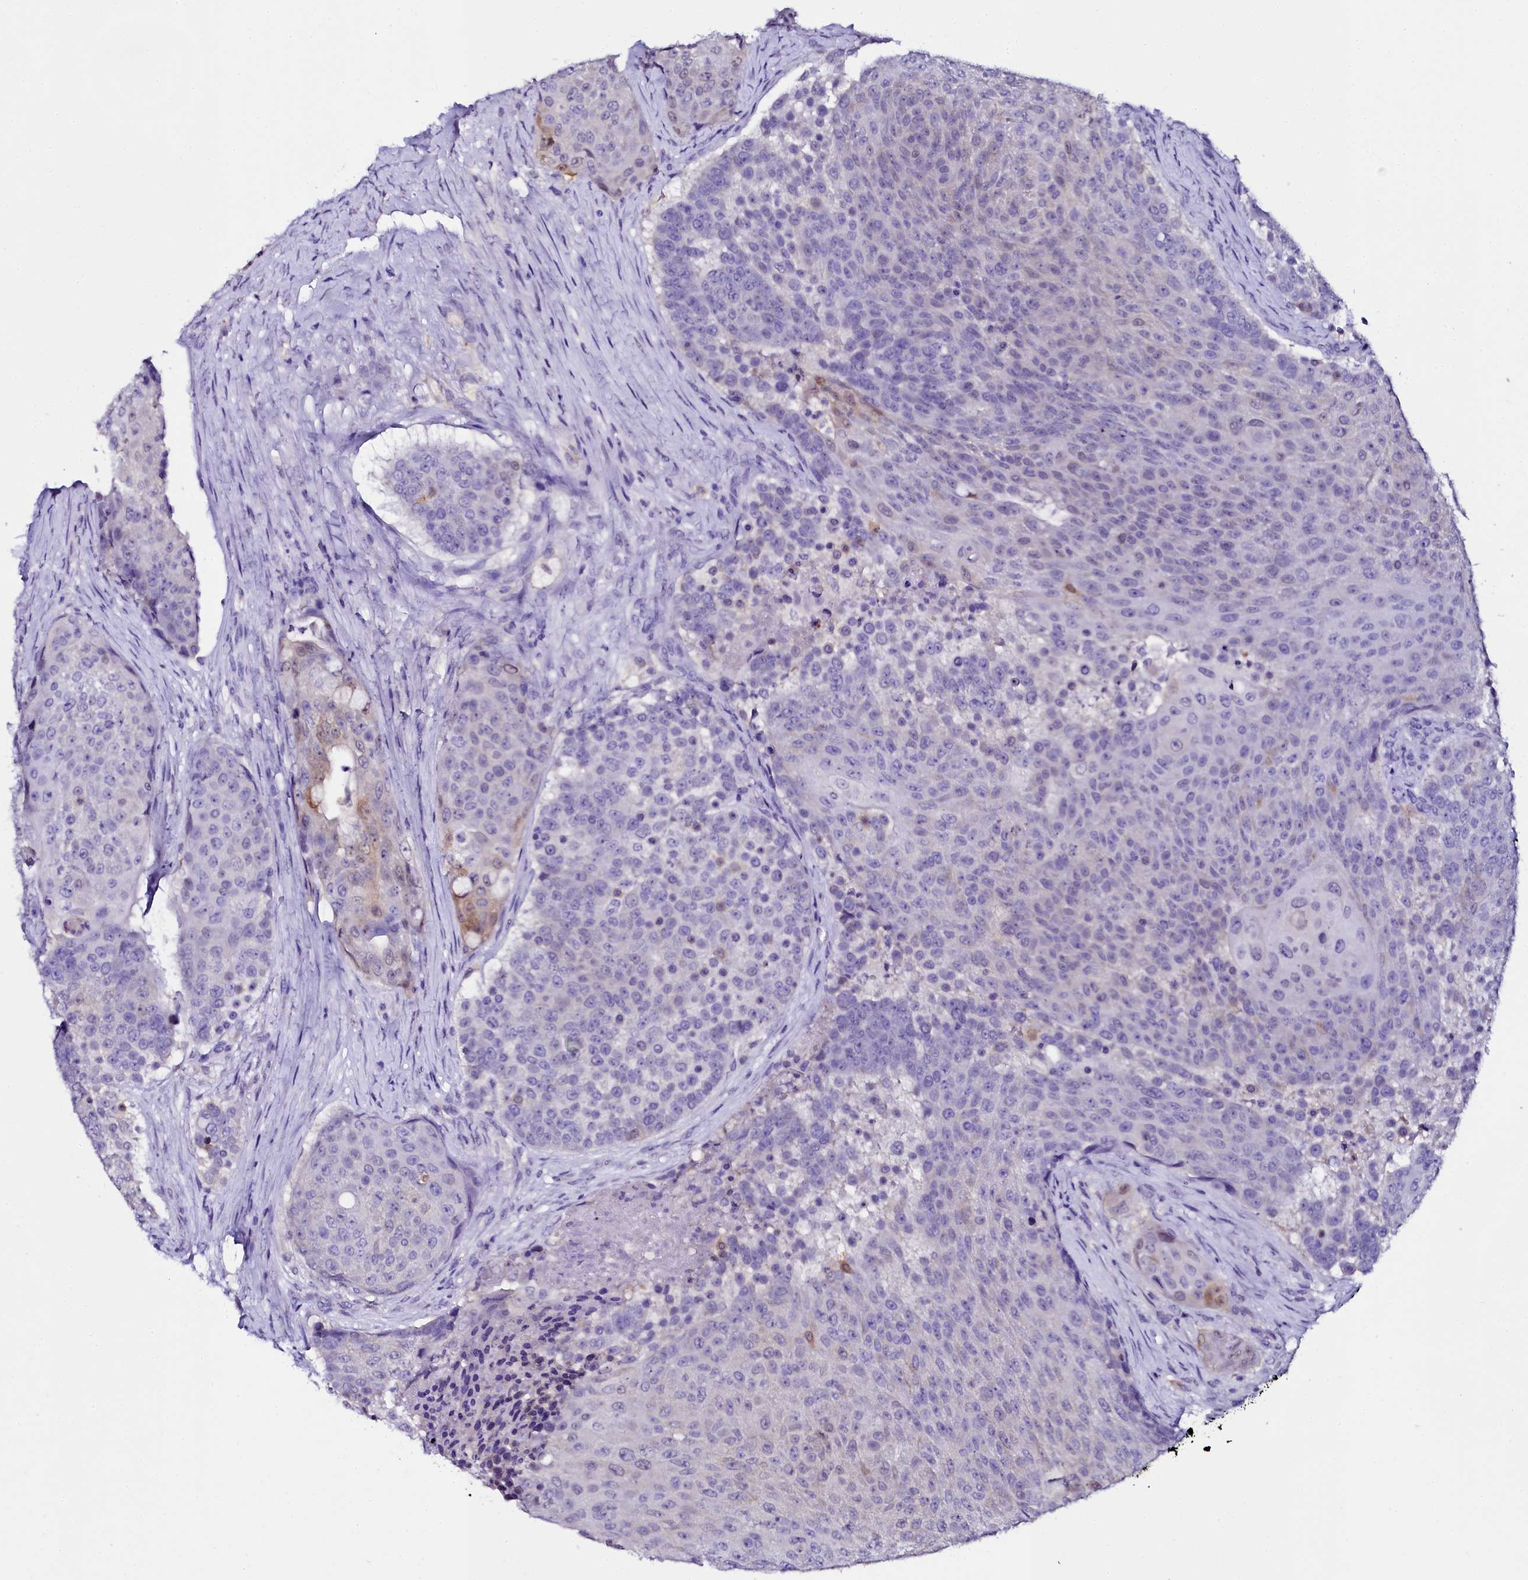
{"staining": {"intensity": "negative", "quantity": "none", "location": "none"}, "tissue": "urothelial cancer", "cell_type": "Tumor cells", "image_type": "cancer", "snomed": [{"axis": "morphology", "description": "Urothelial carcinoma, High grade"}, {"axis": "topography", "description": "Urinary bladder"}], "caption": "IHC of human urothelial cancer displays no staining in tumor cells.", "gene": "SORD", "patient": {"sex": "female", "age": 63}}